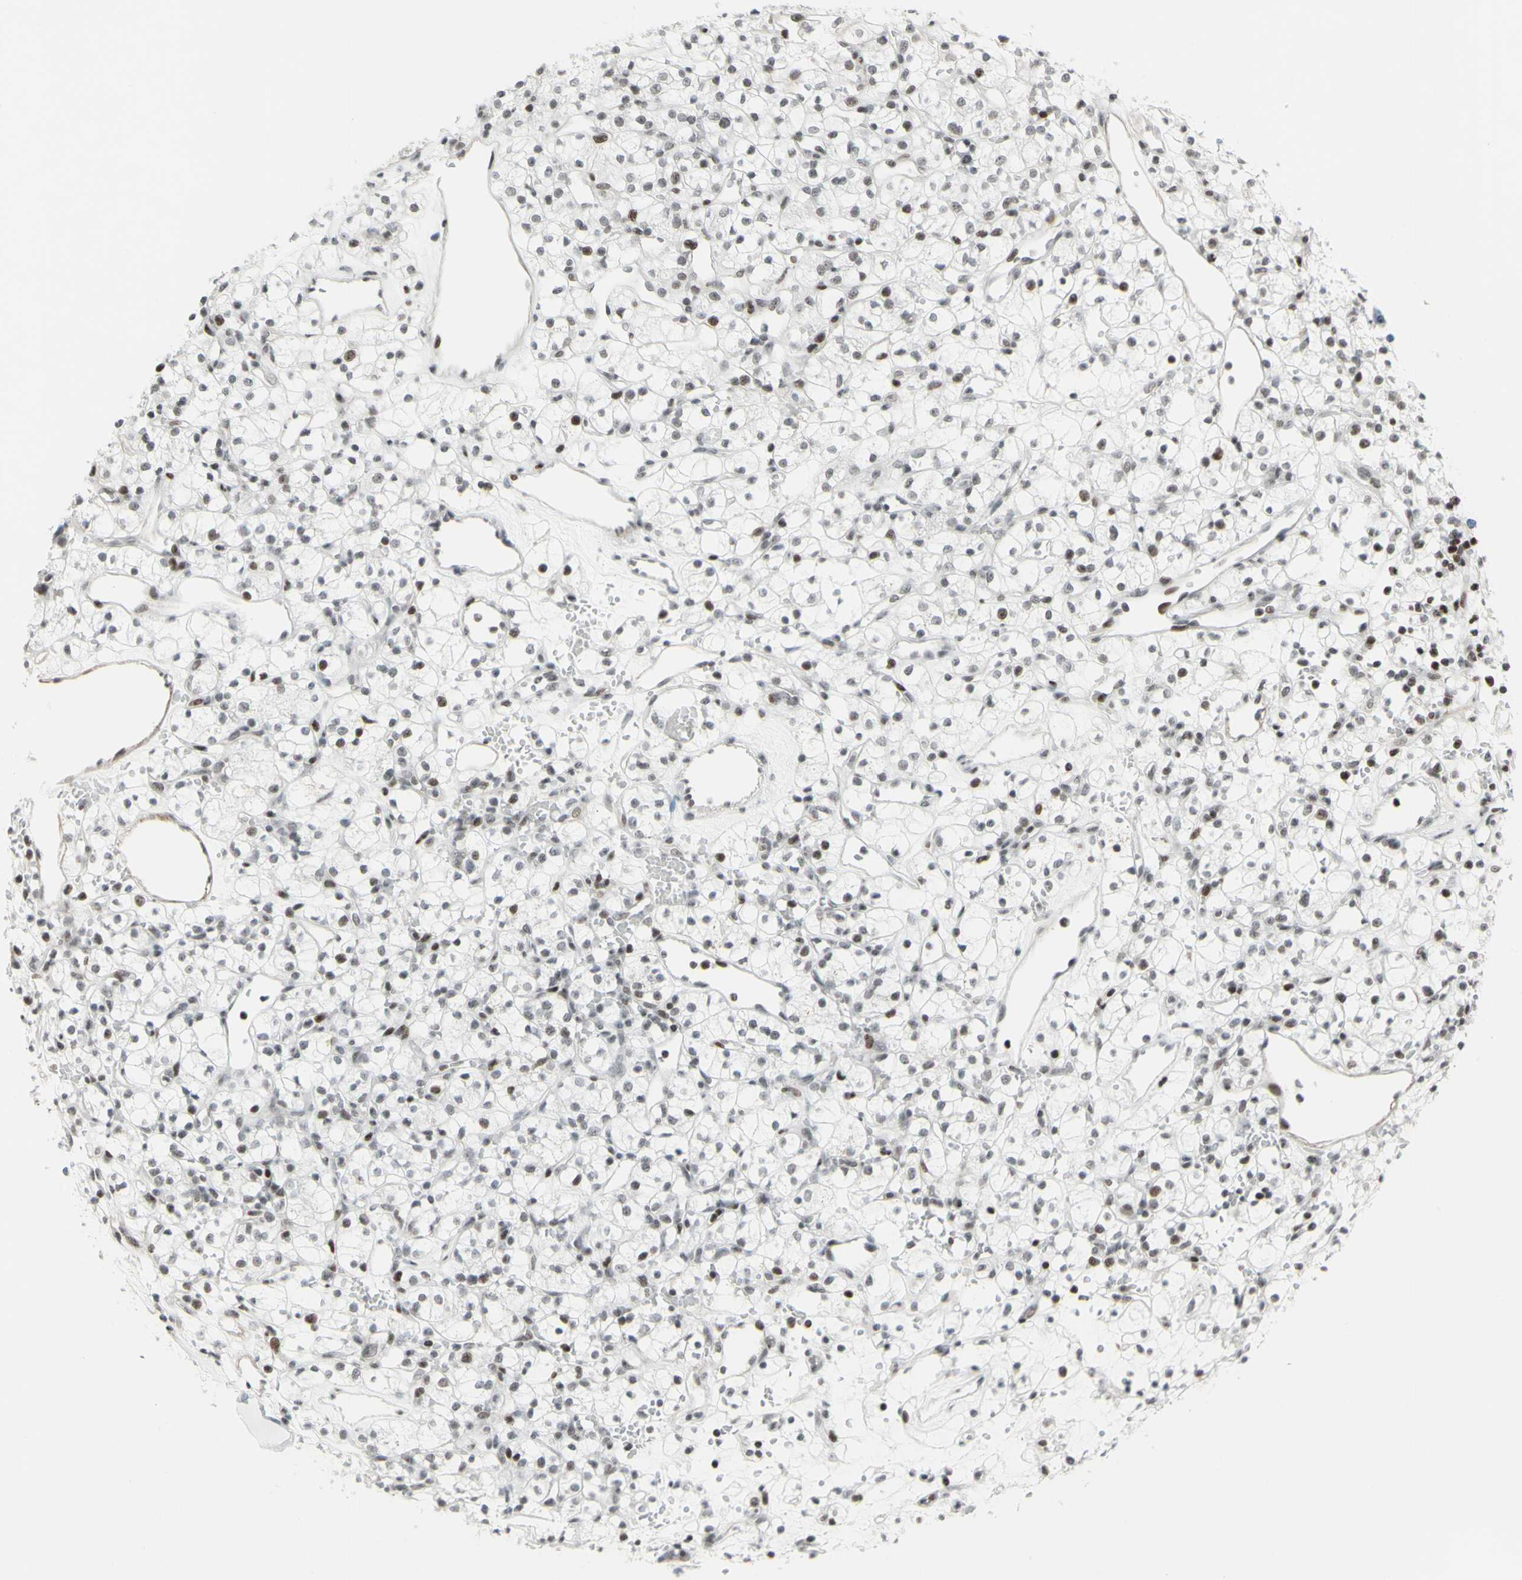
{"staining": {"intensity": "moderate", "quantity": "25%-75%", "location": "nuclear"}, "tissue": "renal cancer", "cell_type": "Tumor cells", "image_type": "cancer", "snomed": [{"axis": "morphology", "description": "Adenocarcinoma, NOS"}, {"axis": "topography", "description": "Kidney"}], "caption": "About 25%-75% of tumor cells in renal cancer (adenocarcinoma) display moderate nuclear protein expression as visualized by brown immunohistochemical staining.", "gene": "SUPT6H", "patient": {"sex": "female", "age": 60}}